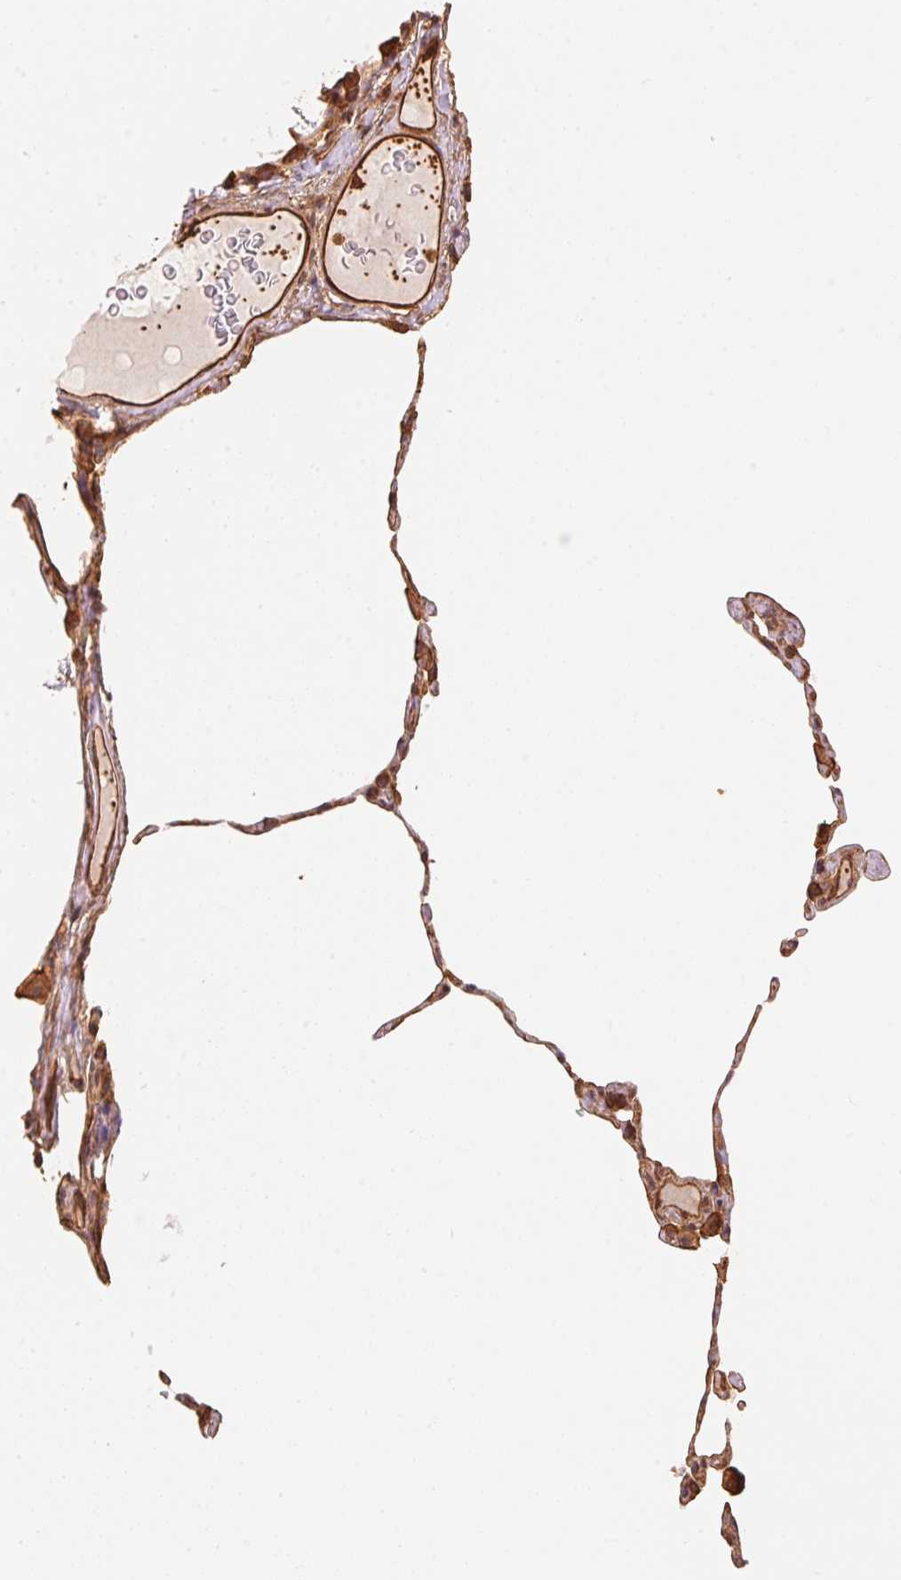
{"staining": {"intensity": "strong", "quantity": "25%-75%", "location": "cytoplasmic/membranous"}, "tissue": "lung", "cell_type": "Alveolar cells", "image_type": "normal", "snomed": [{"axis": "morphology", "description": "Normal tissue, NOS"}, {"axis": "topography", "description": "Lung"}], "caption": "The image shows immunohistochemical staining of normal lung. There is strong cytoplasmic/membranous positivity is seen in approximately 25%-75% of alveolar cells. The staining was performed using DAB (3,3'-diaminobenzidine) to visualize the protein expression in brown, while the nuclei were stained in blue with hematoxylin (Magnification: 20x).", "gene": "FRAS1", "patient": {"sex": "female", "age": 57}}